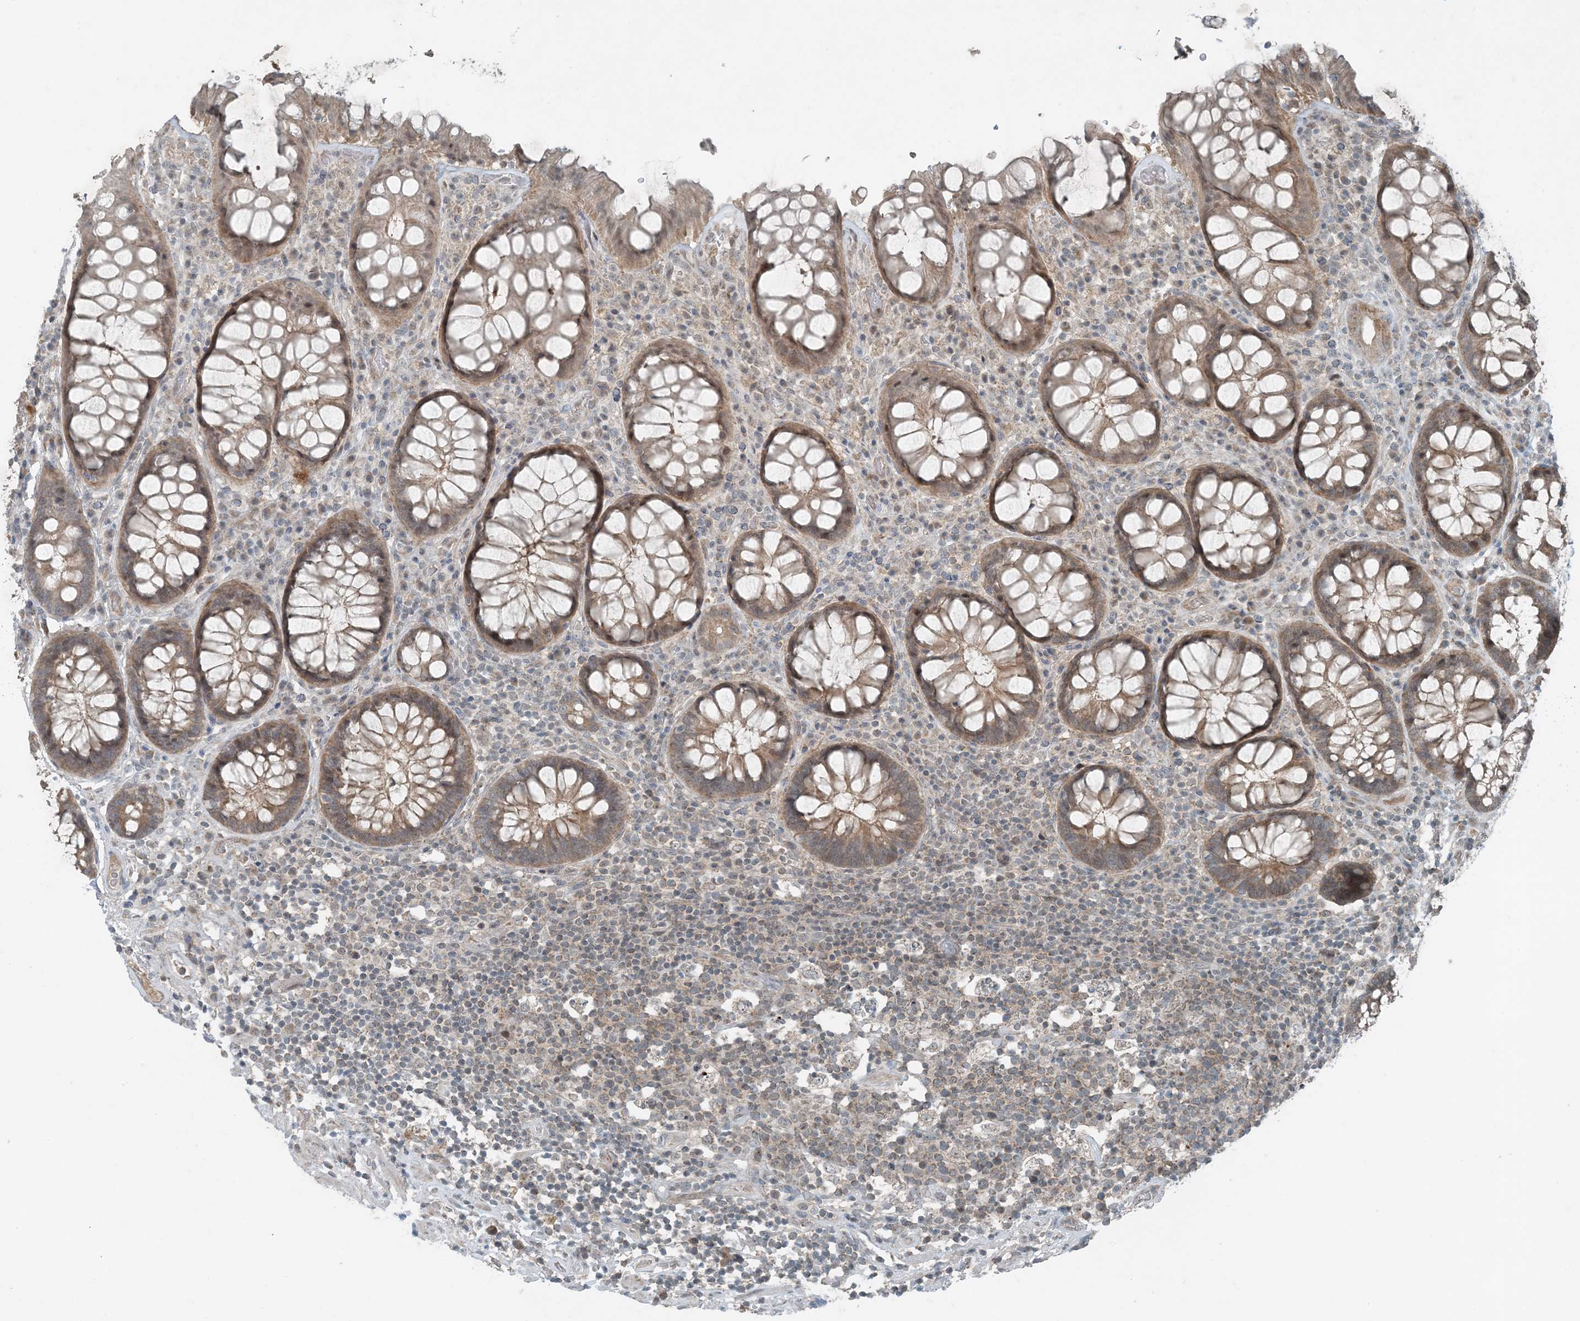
{"staining": {"intensity": "moderate", "quantity": ">75%", "location": "cytoplasmic/membranous,nuclear"}, "tissue": "rectum", "cell_type": "Glandular cells", "image_type": "normal", "snomed": [{"axis": "morphology", "description": "Normal tissue, NOS"}, {"axis": "topography", "description": "Rectum"}], "caption": "Immunohistochemistry (IHC) (DAB (3,3'-diaminobenzidine)) staining of unremarkable rectum demonstrates moderate cytoplasmic/membranous,nuclear protein expression in approximately >75% of glandular cells.", "gene": "MITD1", "patient": {"sex": "male", "age": 64}}